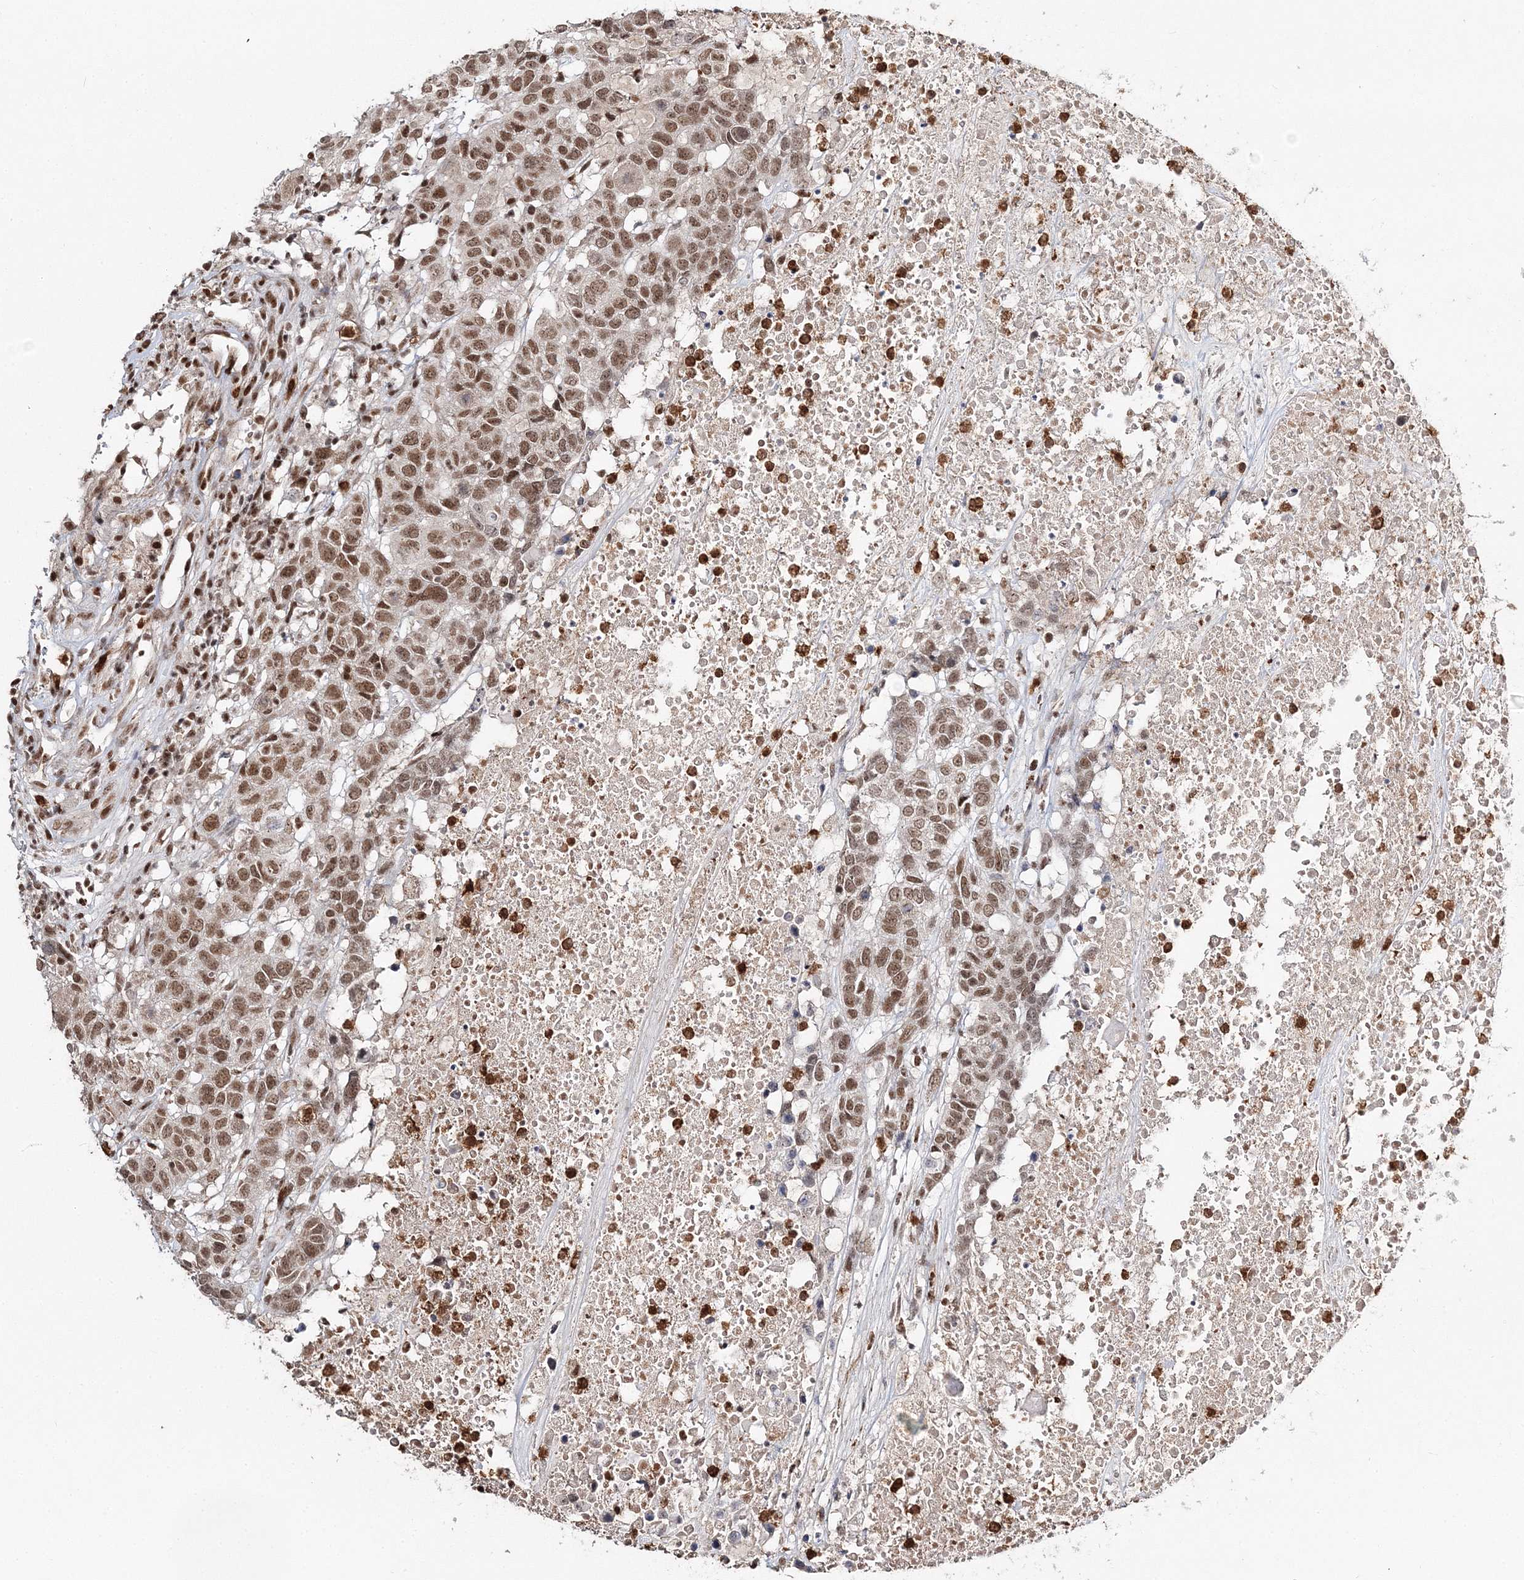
{"staining": {"intensity": "moderate", "quantity": ">75%", "location": "nuclear"}, "tissue": "head and neck cancer", "cell_type": "Tumor cells", "image_type": "cancer", "snomed": [{"axis": "morphology", "description": "Squamous cell carcinoma, NOS"}, {"axis": "topography", "description": "Head-Neck"}], "caption": "A high-resolution image shows IHC staining of head and neck cancer, which reveals moderate nuclear positivity in approximately >75% of tumor cells. (DAB IHC, brown staining for protein, blue staining for nuclei).", "gene": "QRICH1", "patient": {"sex": "male", "age": 66}}